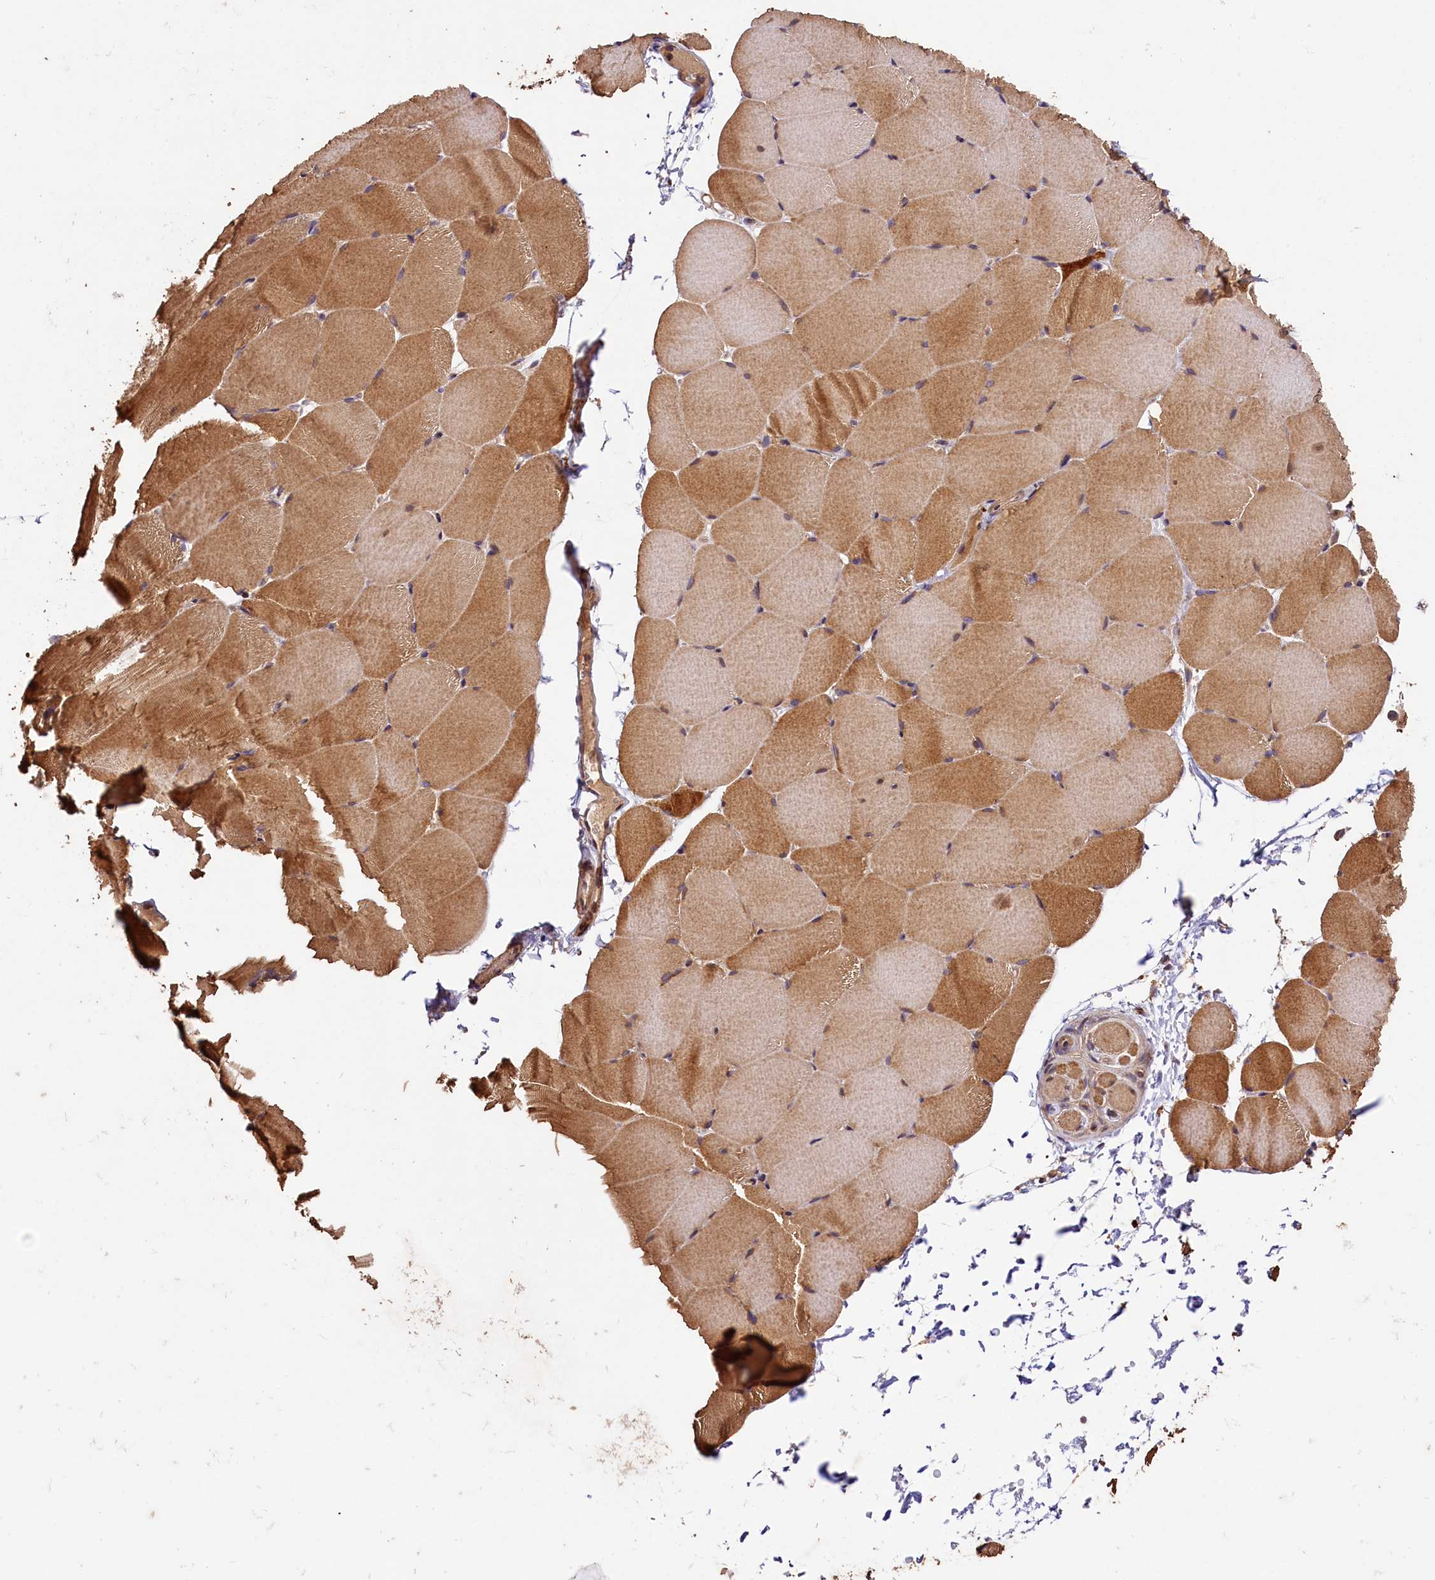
{"staining": {"intensity": "moderate", "quantity": ">75%", "location": "cytoplasmic/membranous"}, "tissue": "skeletal muscle", "cell_type": "Myocytes", "image_type": "normal", "snomed": [{"axis": "morphology", "description": "Normal tissue, NOS"}, {"axis": "topography", "description": "Skeletal muscle"}, {"axis": "topography", "description": "Parathyroid gland"}], "caption": "DAB immunohistochemical staining of normal skeletal muscle reveals moderate cytoplasmic/membranous protein staining in about >75% of myocytes.", "gene": "KPTN", "patient": {"sex": "female", "age": 37}}